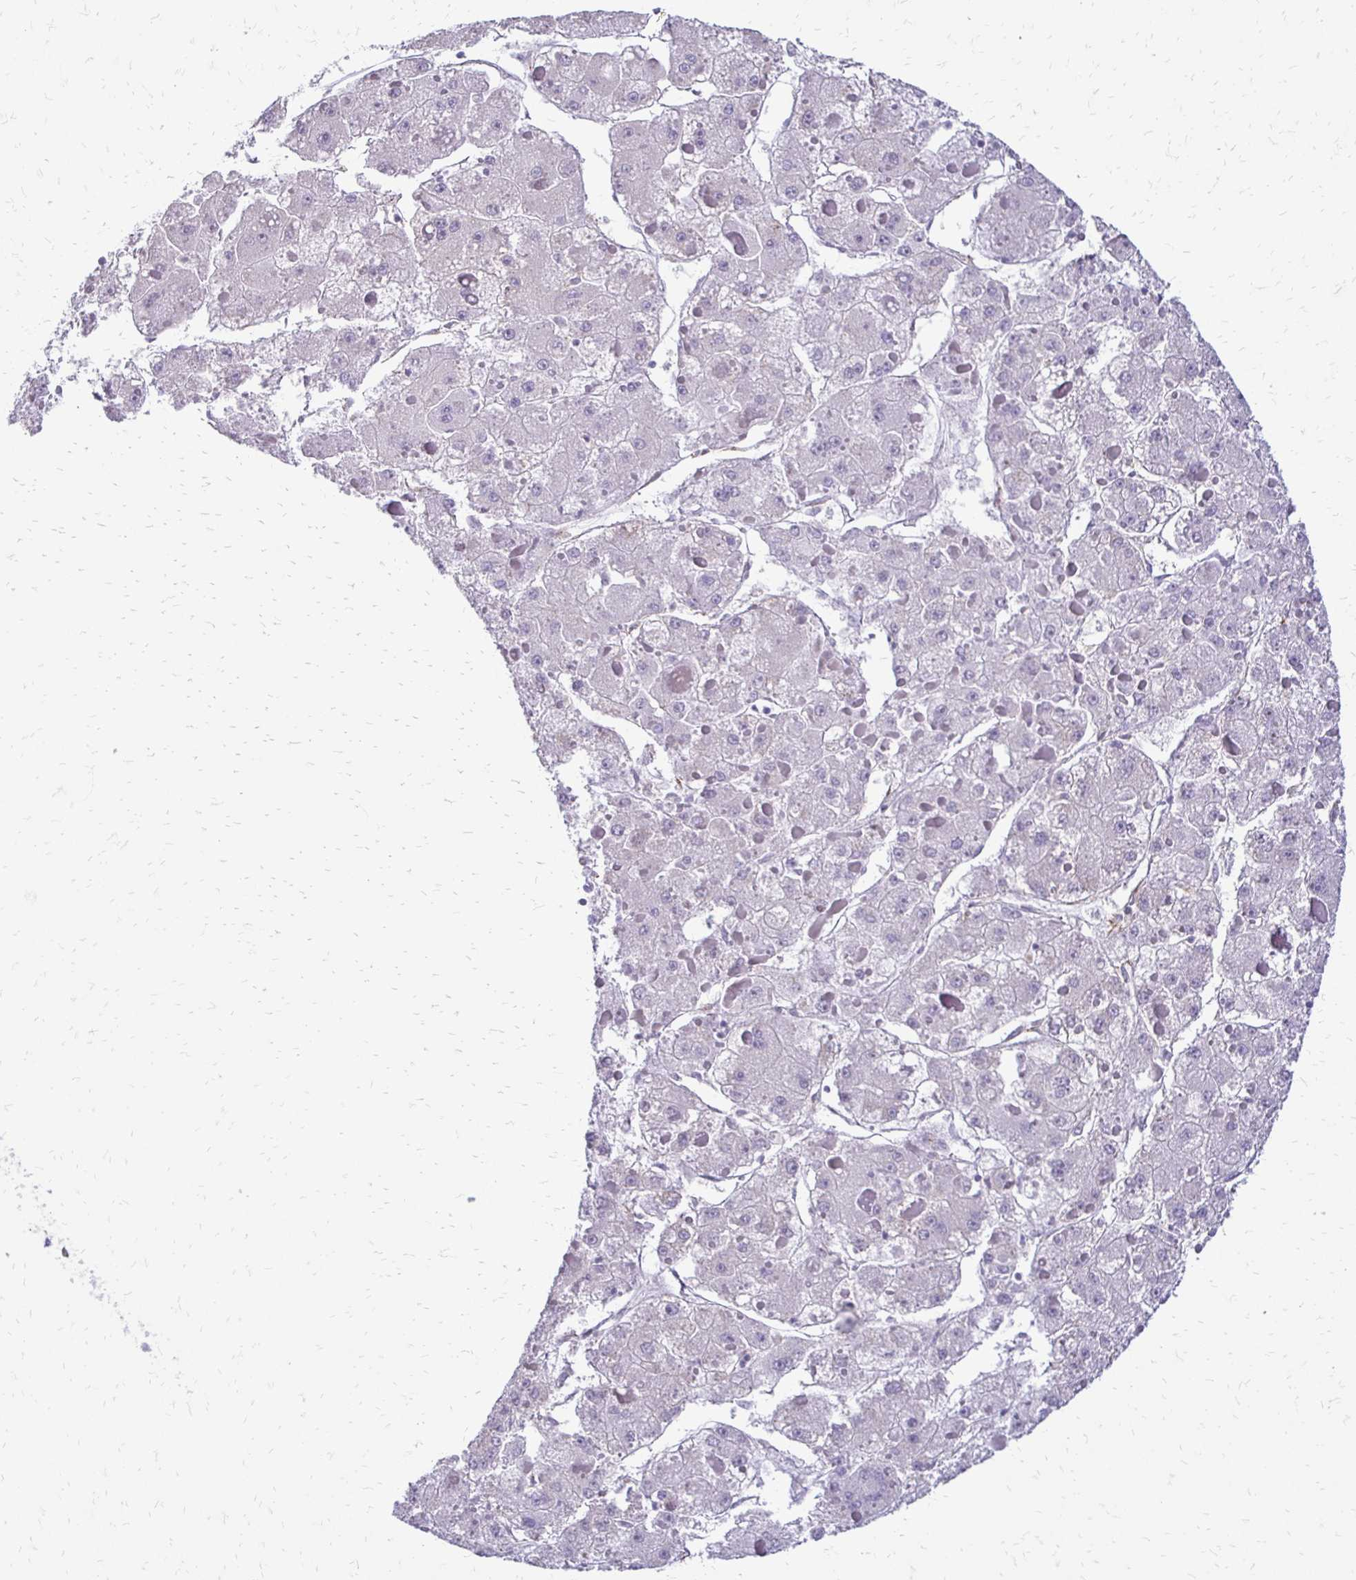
{"staining": {"intensity": "negative", "quantity": "none", "location": "none"}, "tissue": "liver cancer", "cell_type": "Tumor cells", "image_type": "cancer", "snomed": [{"axis": "morphology", "description": "Carcinoma, Hepatocellular, NOS"}, {"axis": "topography", "description": "Liver"}], "caption": "Tumor cells are negative for brown protein staining in hepatocellular carcinoma (liver).", "gene": "ALPG", "patient": {"sex": "female", "age": 73}}